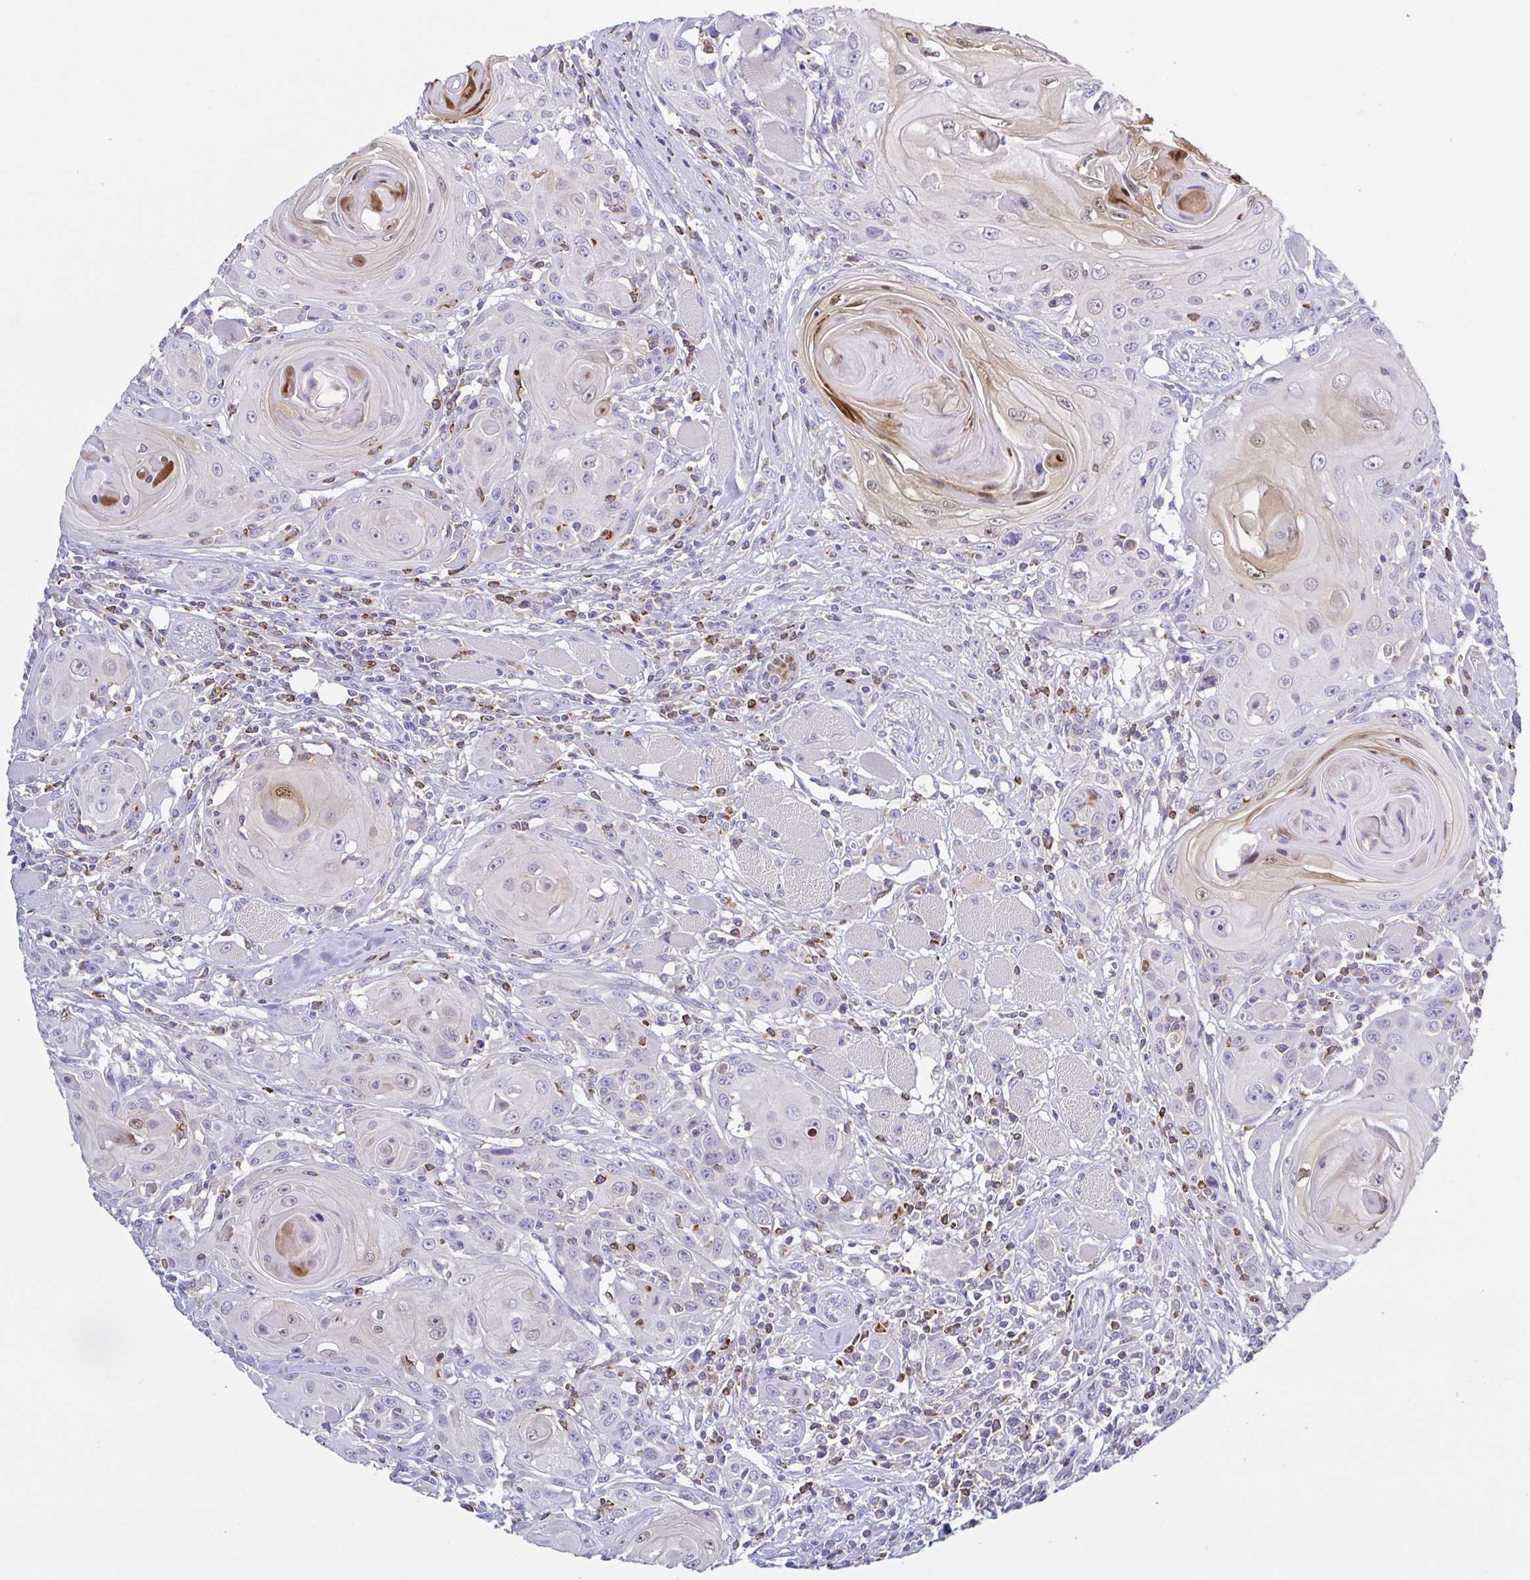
{"staining": {"intensity": "negative", "quantity": "none", "location": "none"}, "tissue": "head and neck cancer", "cell_type": "Tumor cells", "image_type": "cancer", "snomed": [{"axis": "morphology", "description": "Squamous cell carcinoma, NOS"}, {"axis": "topography", "description": "Head-Neck"}], "caption": "This is a image of immunohistochemistry staining of head and neck cancer (squamous cell carcinoma), which shows no staining in tumor cells. Brightfield microscopy of immunohistochemistry (IHC) stained with DAB (brown) and hematoxylin (blue), captured at high magnification.", "gene": "PGLYRP1", "patient": {"sex": "female", "age": 80}}